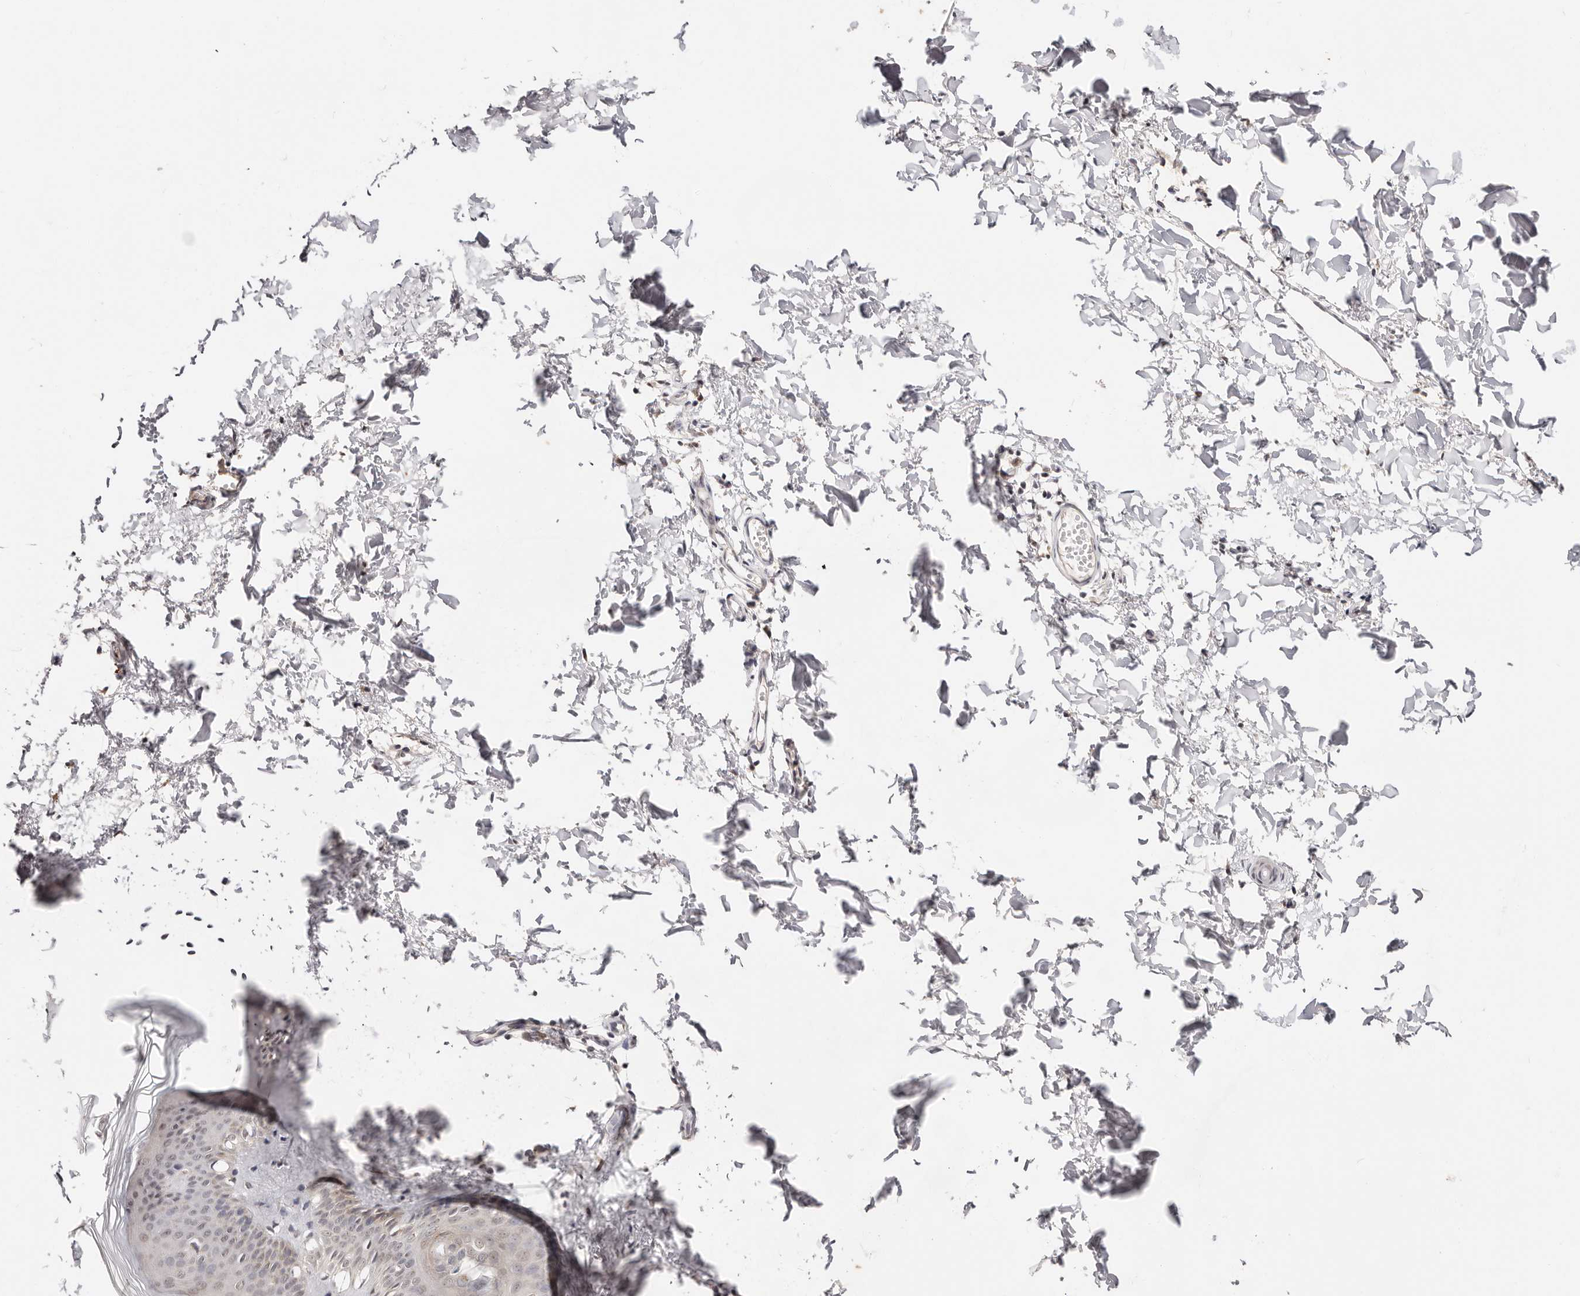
{"staining": {"intensity": "negative", "quantity": "none", "location": "none"}, "tissue": "skin", "cell_type": "Fibroblasts", "image_type": "normal", "snomed": [{"axis": "morphology", "description": "Normal tissue, NOS"}, {"axis": "topography", "description": "Skin"}], "caption": "Immunohistochemistry of unremarkable human skin reveals no expression in fibroblasts.", "gene": "VIPAS39", "patient": {"sex": "female", "age": 27}}